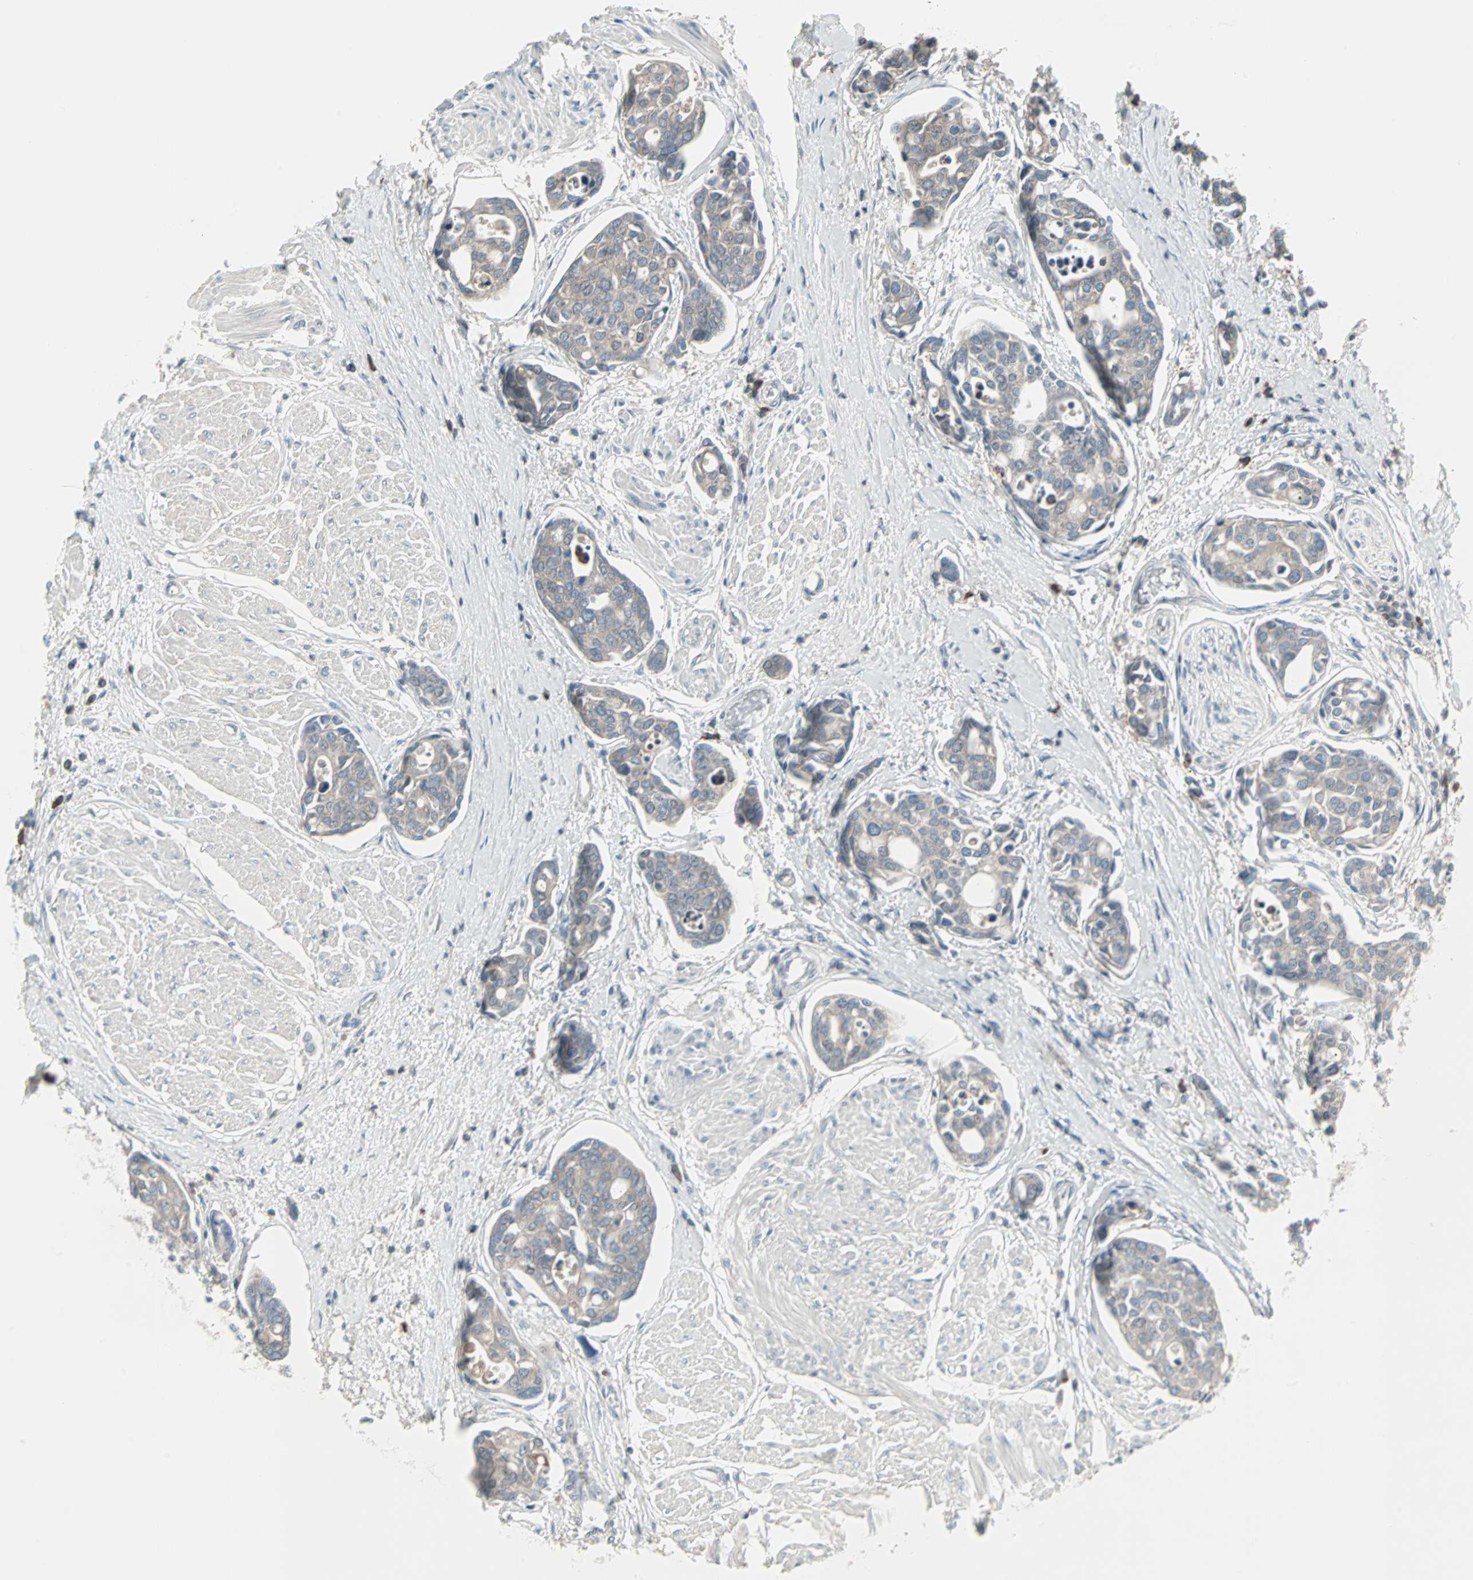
{"staining": {"intensity": "weak", "quantity": "25%-75%", "location": "cytoplasmic/membranous"}, "tissue": "urothelial cancer", "cell_type": "Tumor cells", "image_type": "cancer", "snomed": [{"axis": "morphology", "description": "Urothelial carcinoma, High grade"}, {"axis": "topography", "description": "Urinary bladder"}], "caption": "Weak cytoplasmic/membranous staining for a protein is seen in approximately 25%-75% of tumor cells of urothelial cancer using IHC.", "gene": "ZSCAN32", "patient": {"sex": "male", "age": 78}}